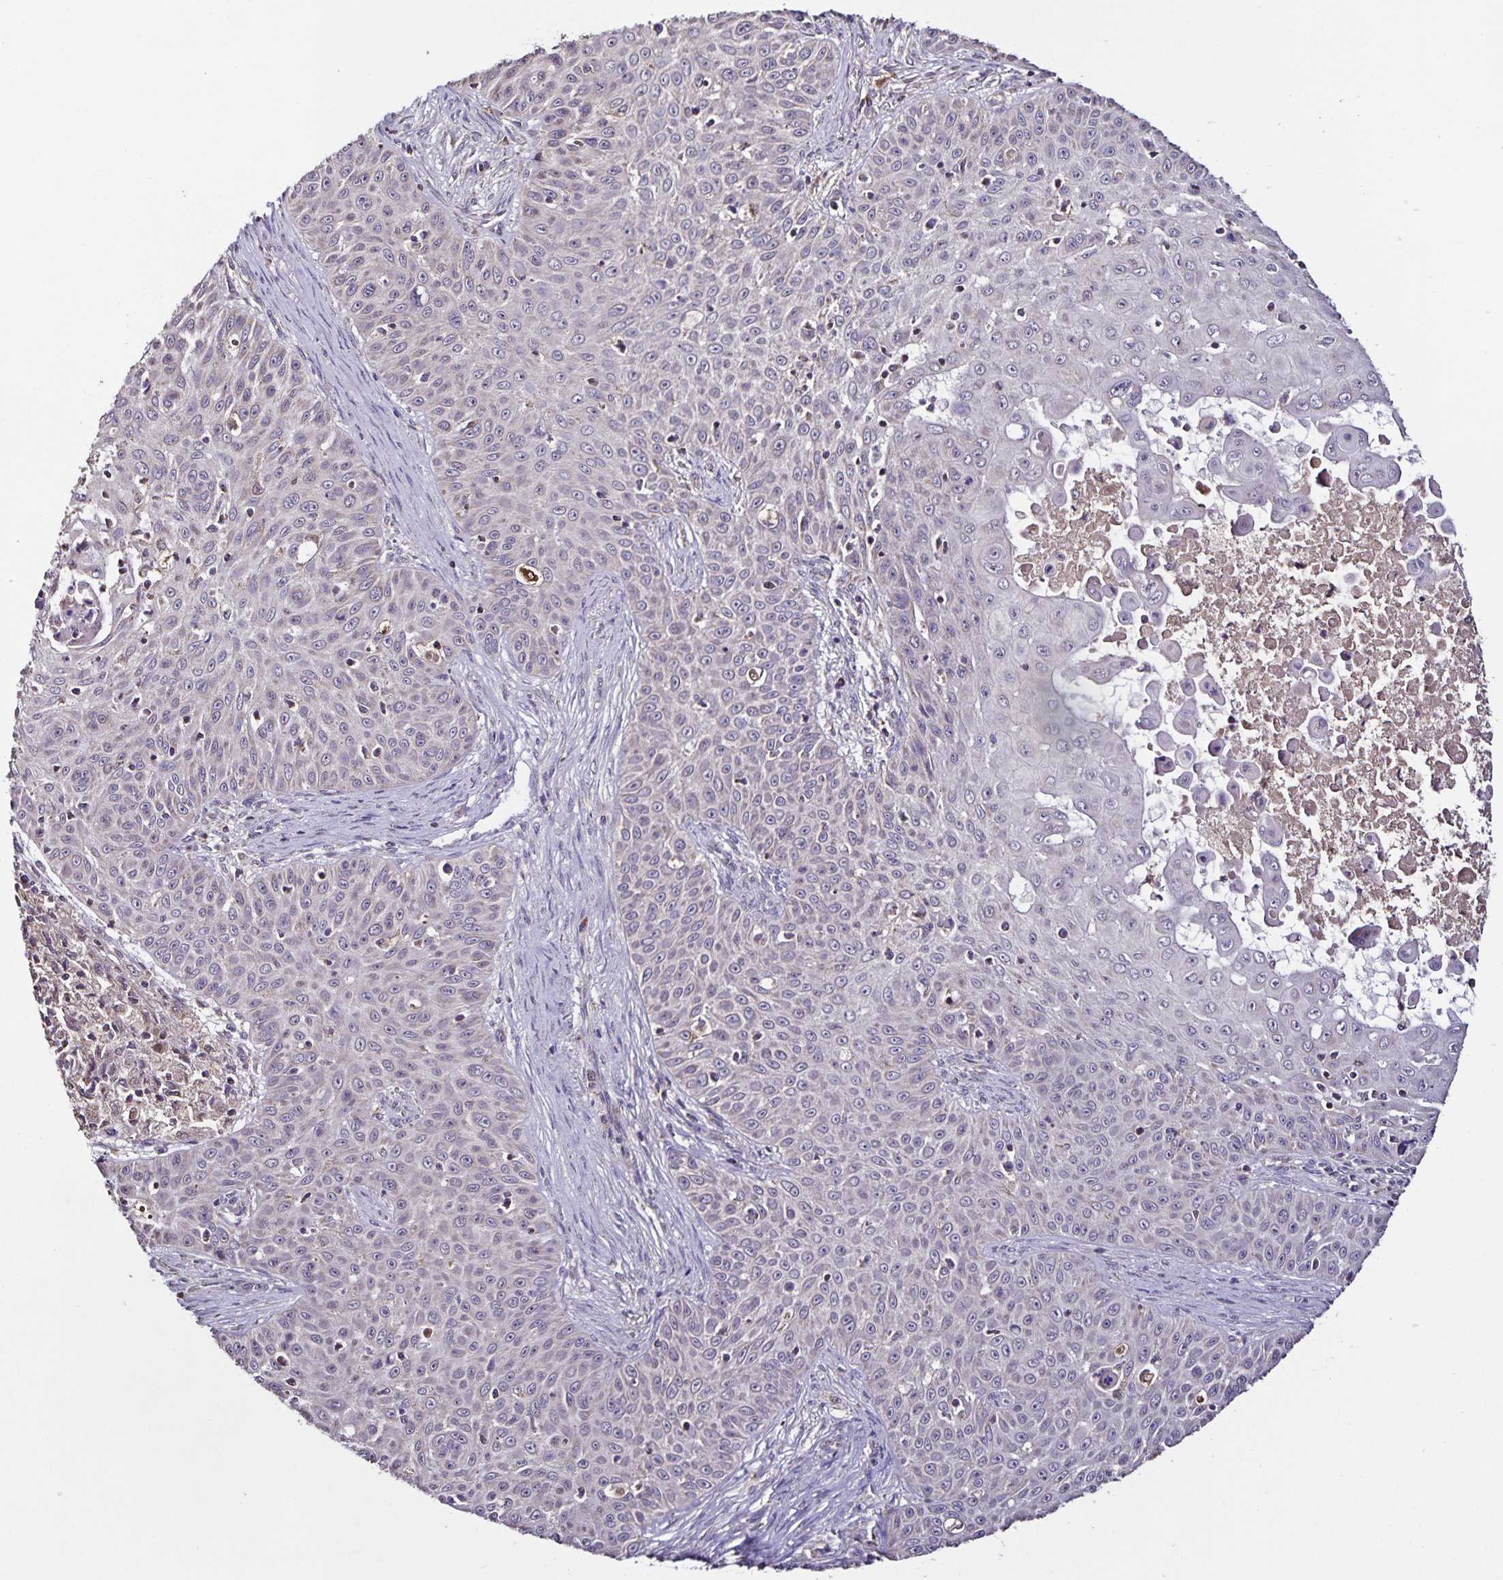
{"staining": {"intensity": "negative", "quantity": "none", "location": "none"}, "tissue": "skin cancer", "cell_type": "Tumor cells", "image_type": "cancer", "snomed": [{"axis": "morphology", "description": "Squamous cell carcinoma, NOS"}, {"axis": "topography", "description": "Skin"}], "caption": "Immunohistochemistry (IHC) of squamous cell carcinoma (skin) reveals no positivity in tumor cells.", "gene": "MAN1A1", "patient": {"sex": "male", "age": 82}}